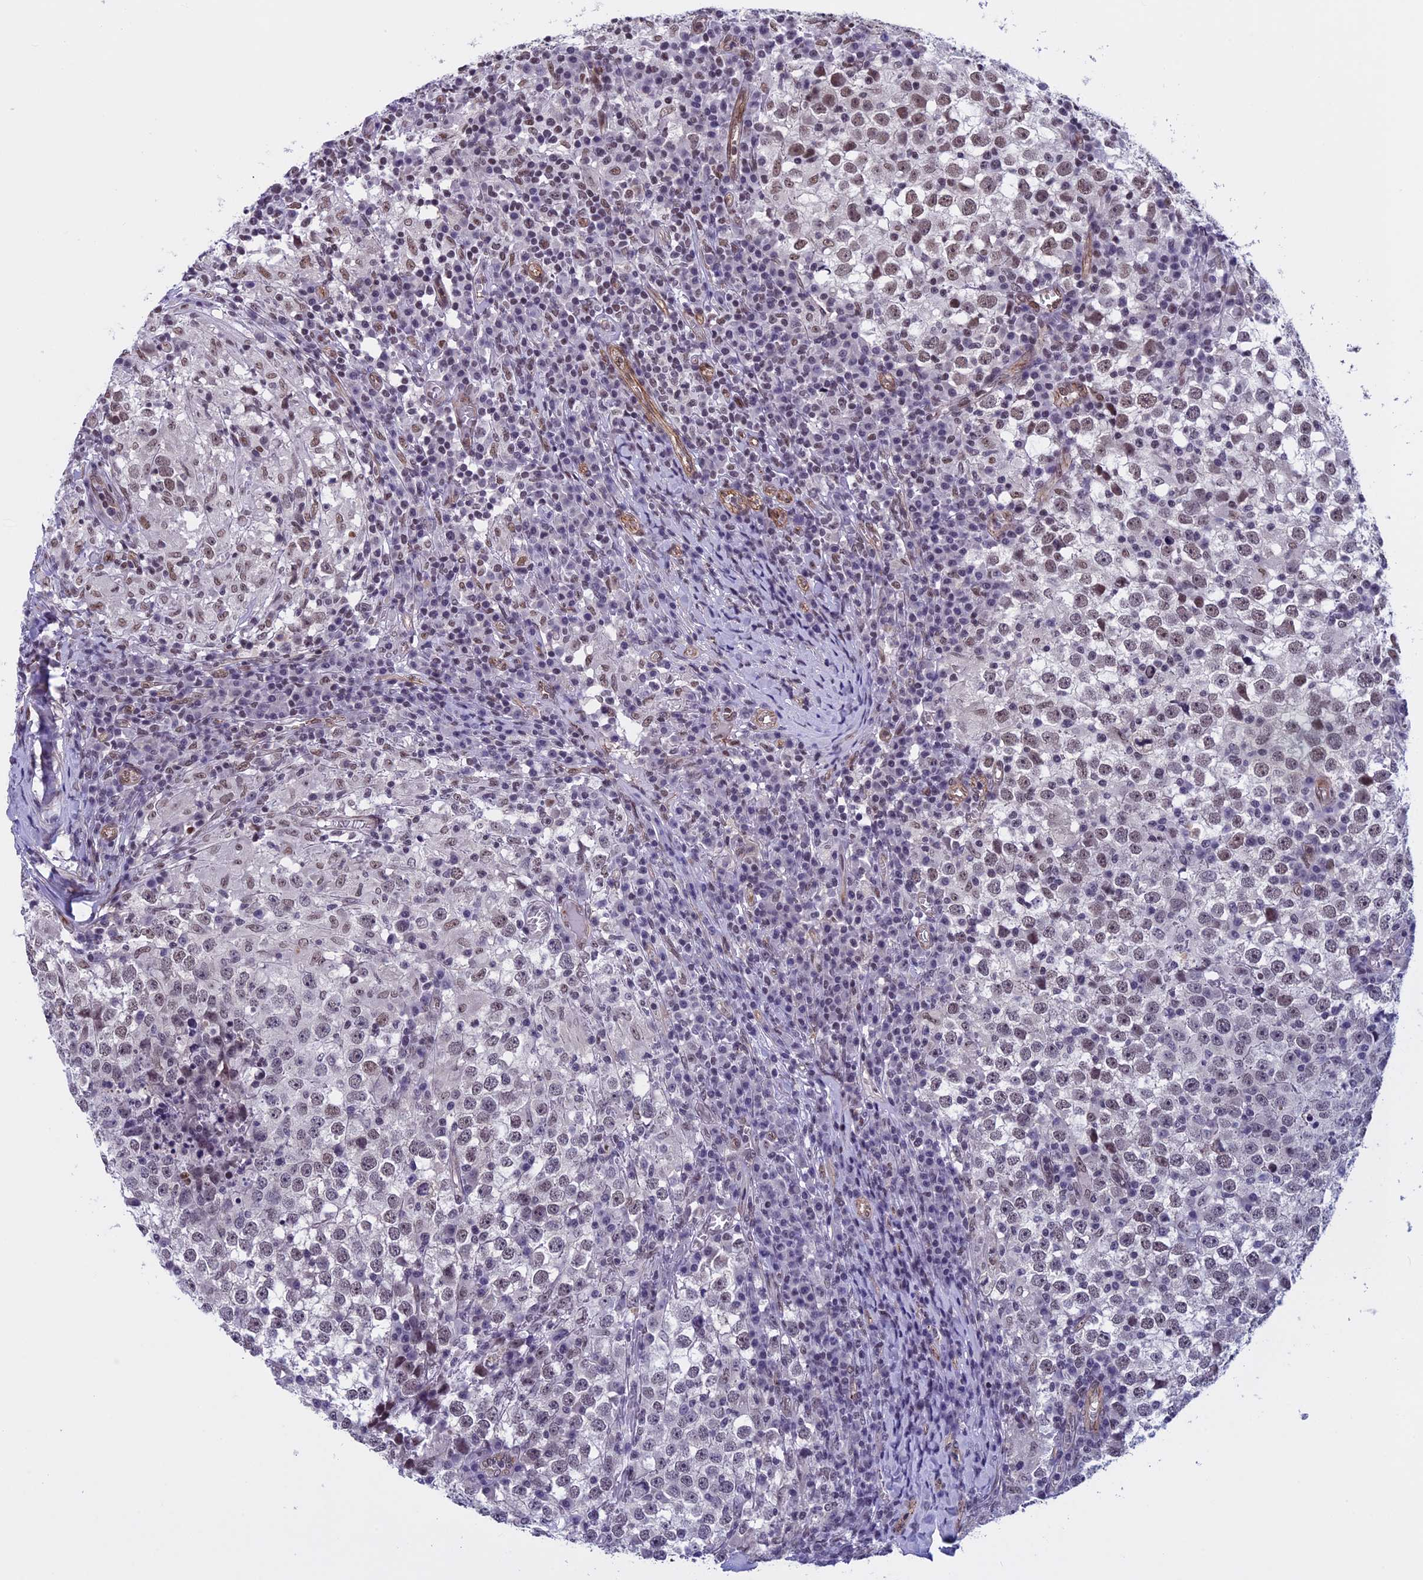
{"staining": {"intensity": "weak", "quantity": "25%-75%", "location": "nuclear"}, "tissue": "testis cancer", "cell_type": "Tumor cells", "image_type": "cancer", "snomed": [{"axis": "morphology", "description": "Seminoma, NOS"}, {"axis": "topography", "description": "Testis"}], "caption": "IHC histopathology image of human testis cancer stained for a protein (brown), which shows low levels of weak nuclear expression in about 25%-75% of tumor cells.", "gene": "NIPBL", "patient": {"sex": "male", "age": 65}}